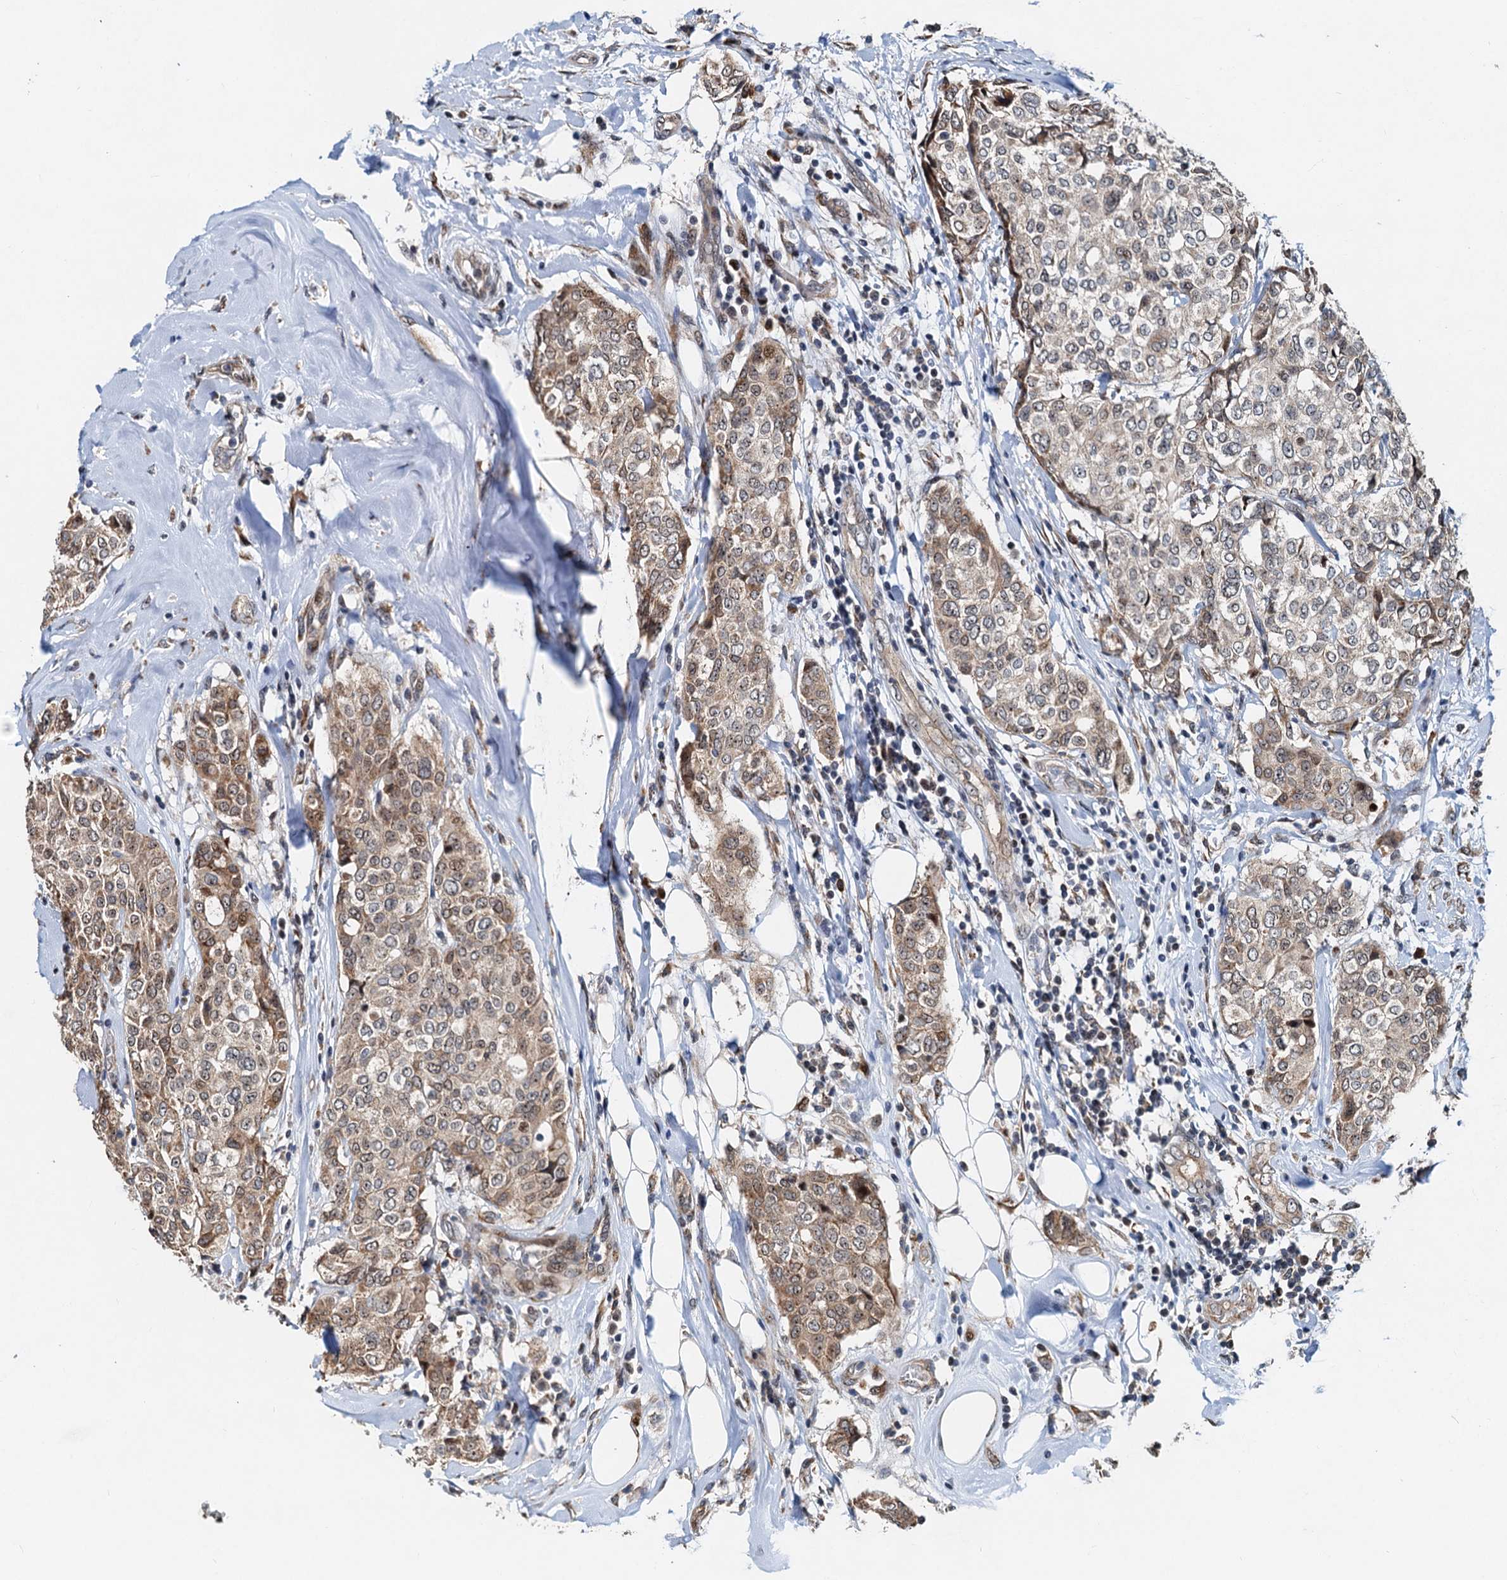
{"staining": {"intensity": "moderate", "quantity": ">75%", "location": "cytoplasmic/membranous"}, "tissue": "breast cancer", "cell_type": "Tumor cells", "image_type": "cancer", "snomed": [{"axis": "morphology", "description": "Lobular carcinoma"}, {"axis": "topography", "description": "Breast"}], "caption": "This is an image of IHC staining of breast cancer (lobular carcinoma), which shows moderate positivity in the cytoplasmic/membranous of tumor cells.", "gene": "DNAJC21", "patient": {"sex": "female", "age": 51}}